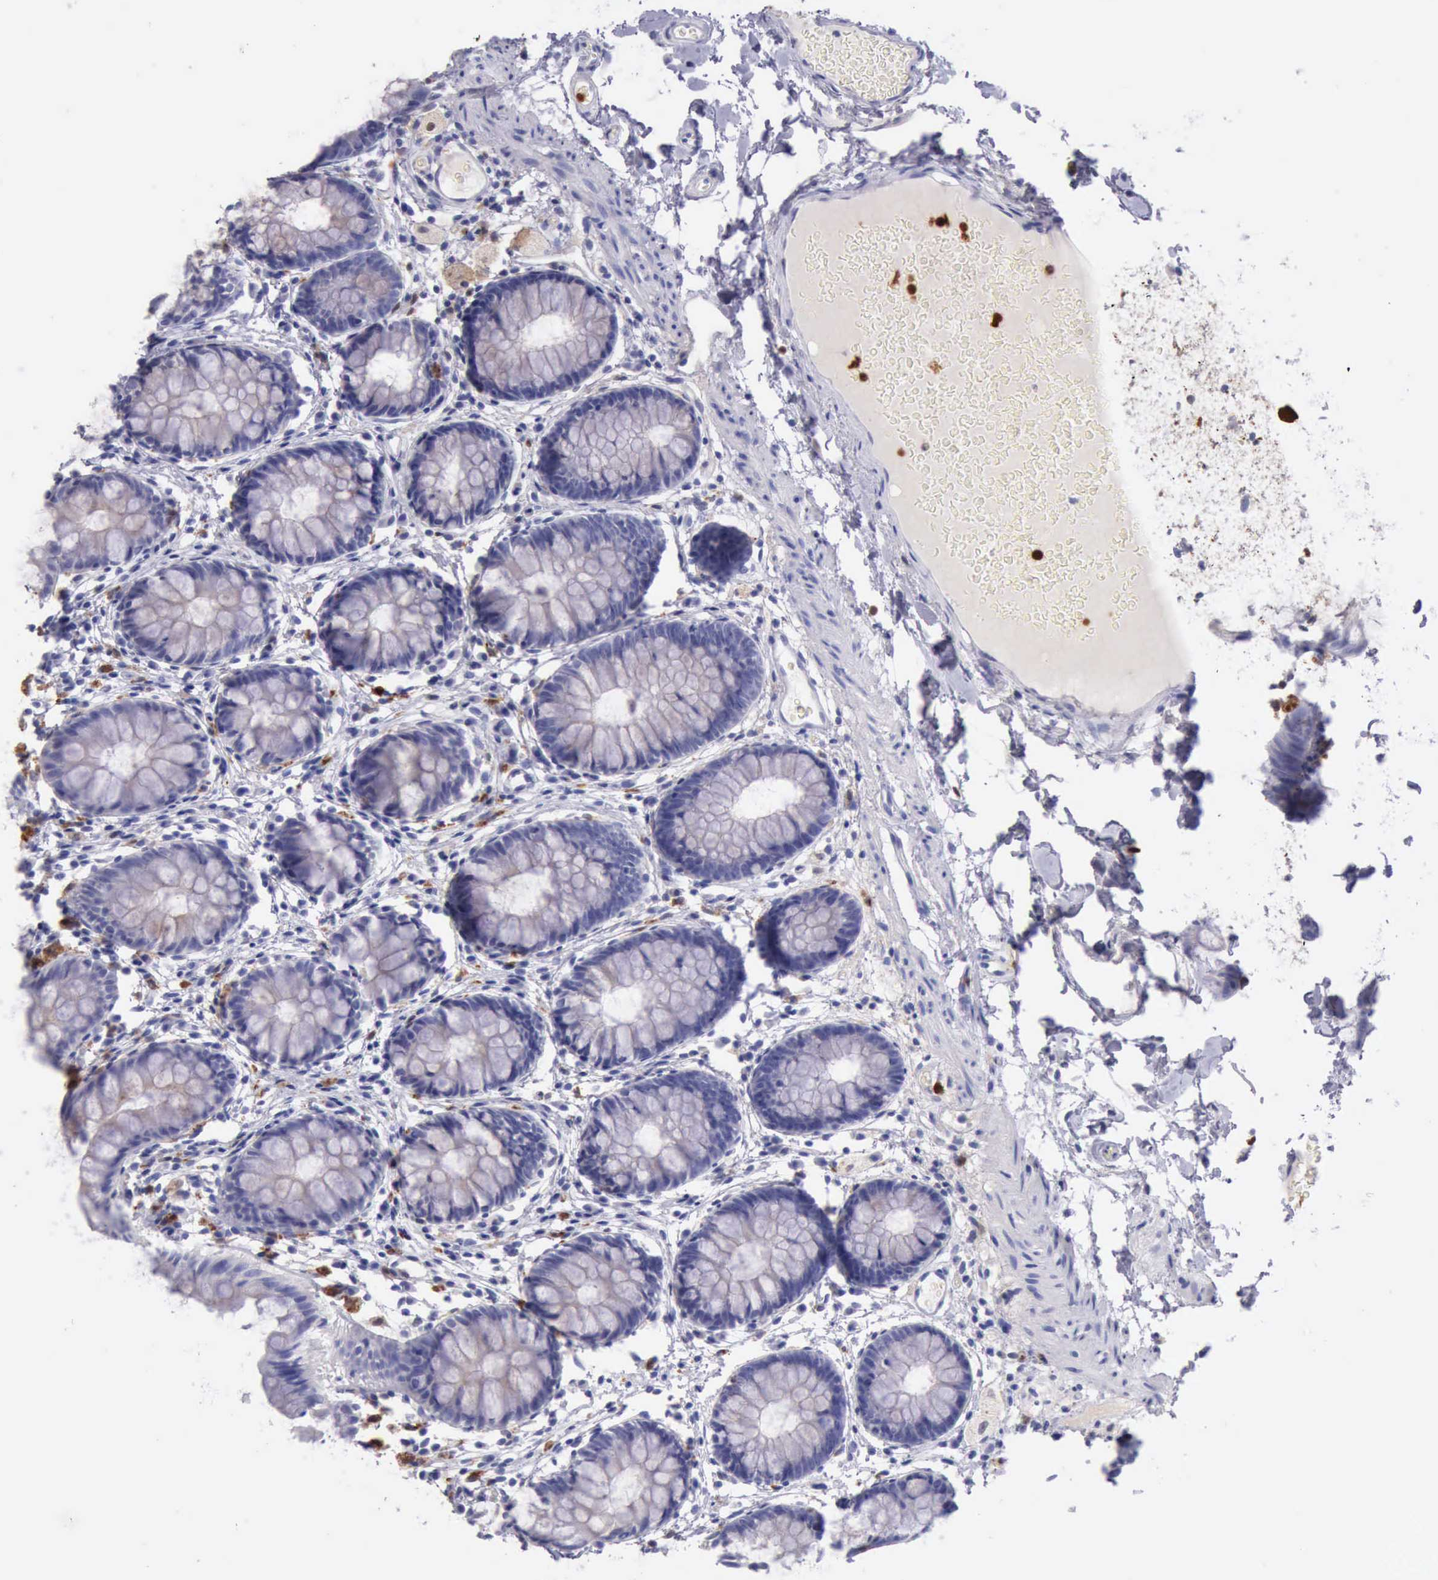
{"staining": {"intensity": "negative", "quantity": "none", "location": "none"}, "tissue": "colon", "cell_type": "Endothelial cells", "image_type": "normal", "snomed": [{"axis": "morphology", "description": "Normal tissue, NOS"}, {"axis": "topography", "description": "Smooth muscle"}, {"axis": "topography", "description": "Colon"}], "caption": "Immunohistochemistry (IHC) histopathology image of unremarkable colon: colon stained with DAB shows no significant protein positivity in endothelial cells.", "gene": "CSTA", "patient": {"sex": "male", "age": 67}}